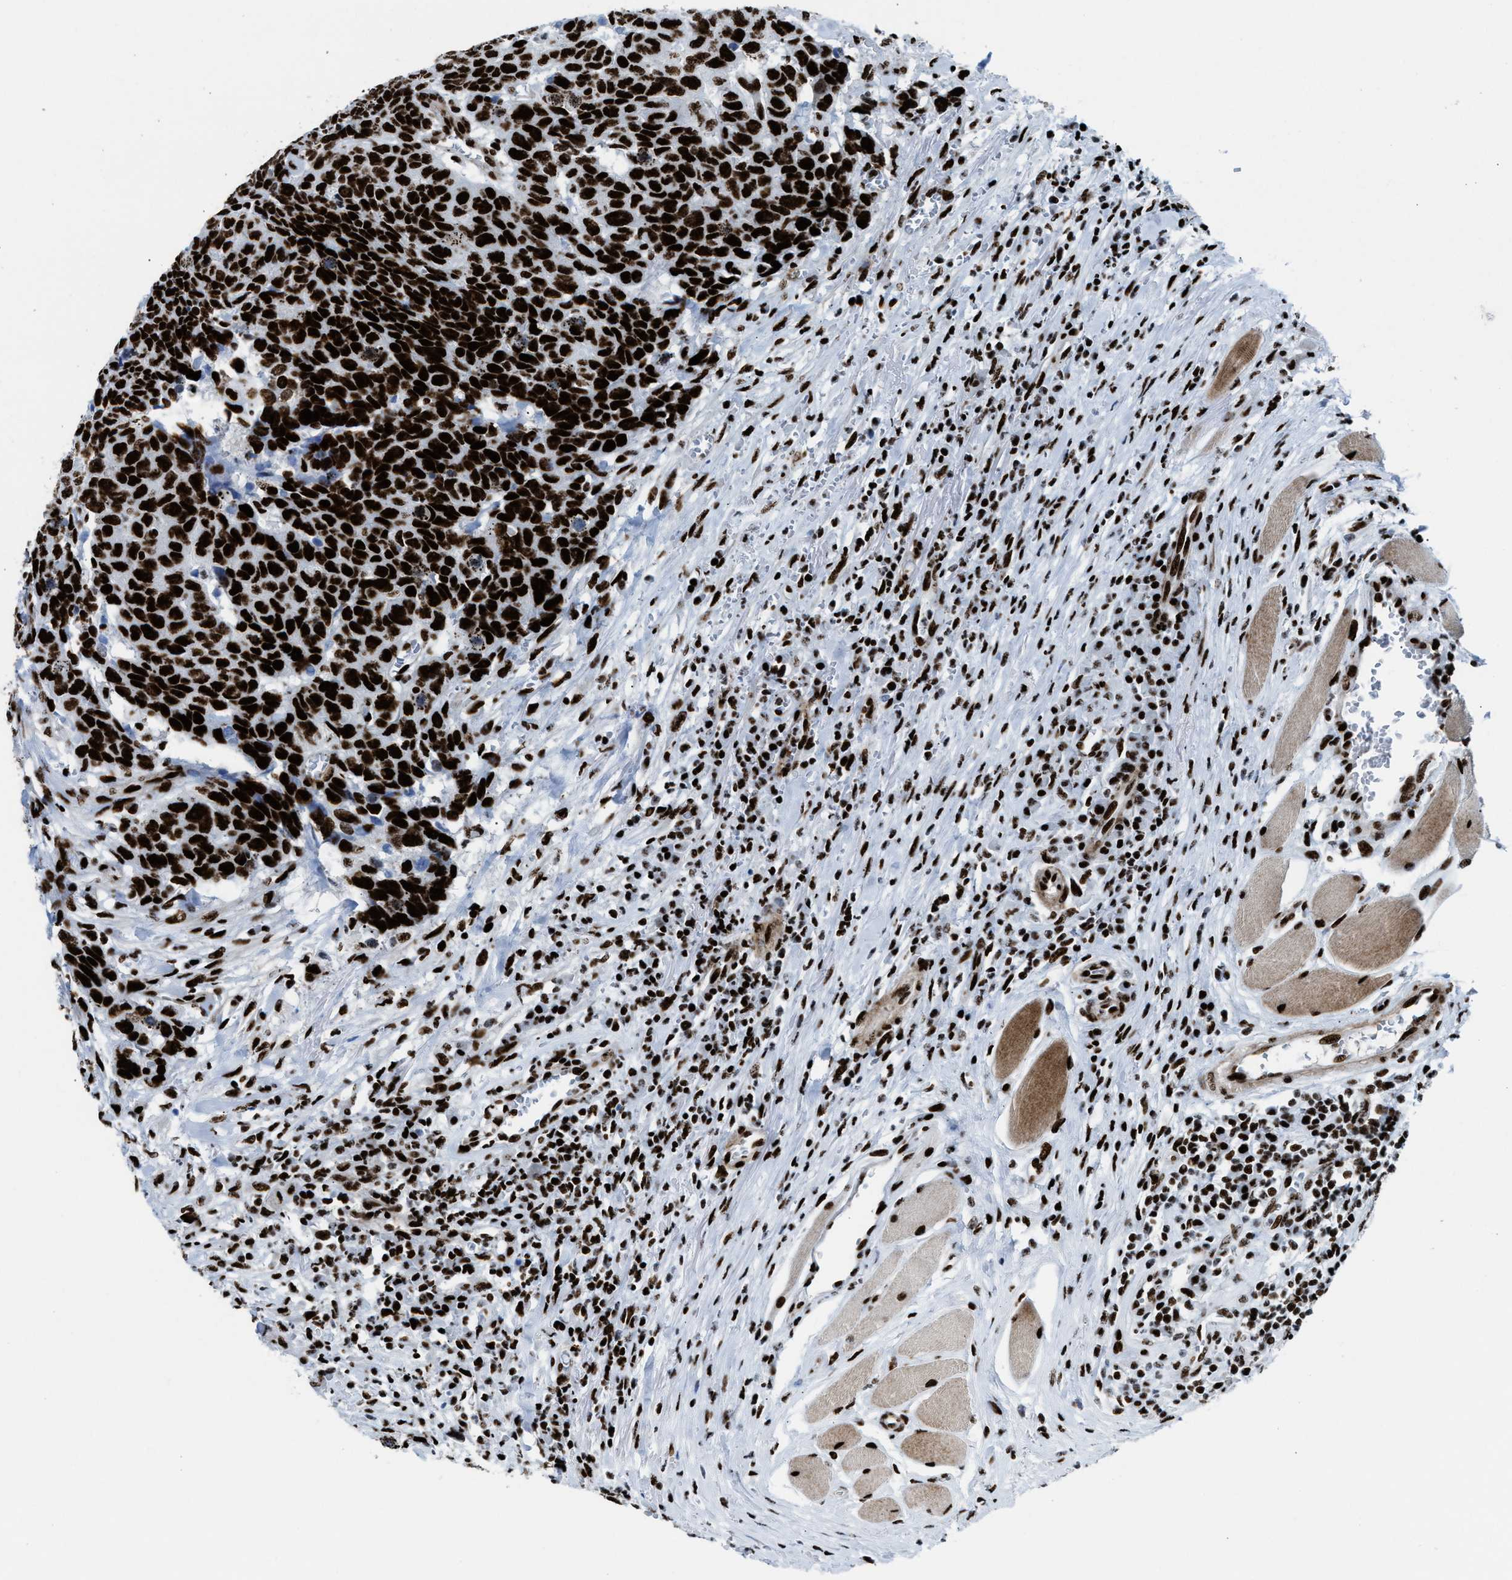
{"staining": {"intensity": "strong", "quantity": ">75%", "location": "nuclear"}, "tissue": "head and neck cancer", "cell_type": "Tumor cells", "image_type": "cancer", "snomed": [{"axis": "morphology", "description": "Squamous cell carcinoma, NOS"}, {"axis": "topography", "description": "Head-Neck"}], "caption": "An IHC image of neoplastic tissue is shown. Protein staining in brown highlights strong nuclear positivity in head and neck squamous cell carcinoma within tumor cells.", "gene": "NONO", "patient": {"sex": "male", "age": 66}}